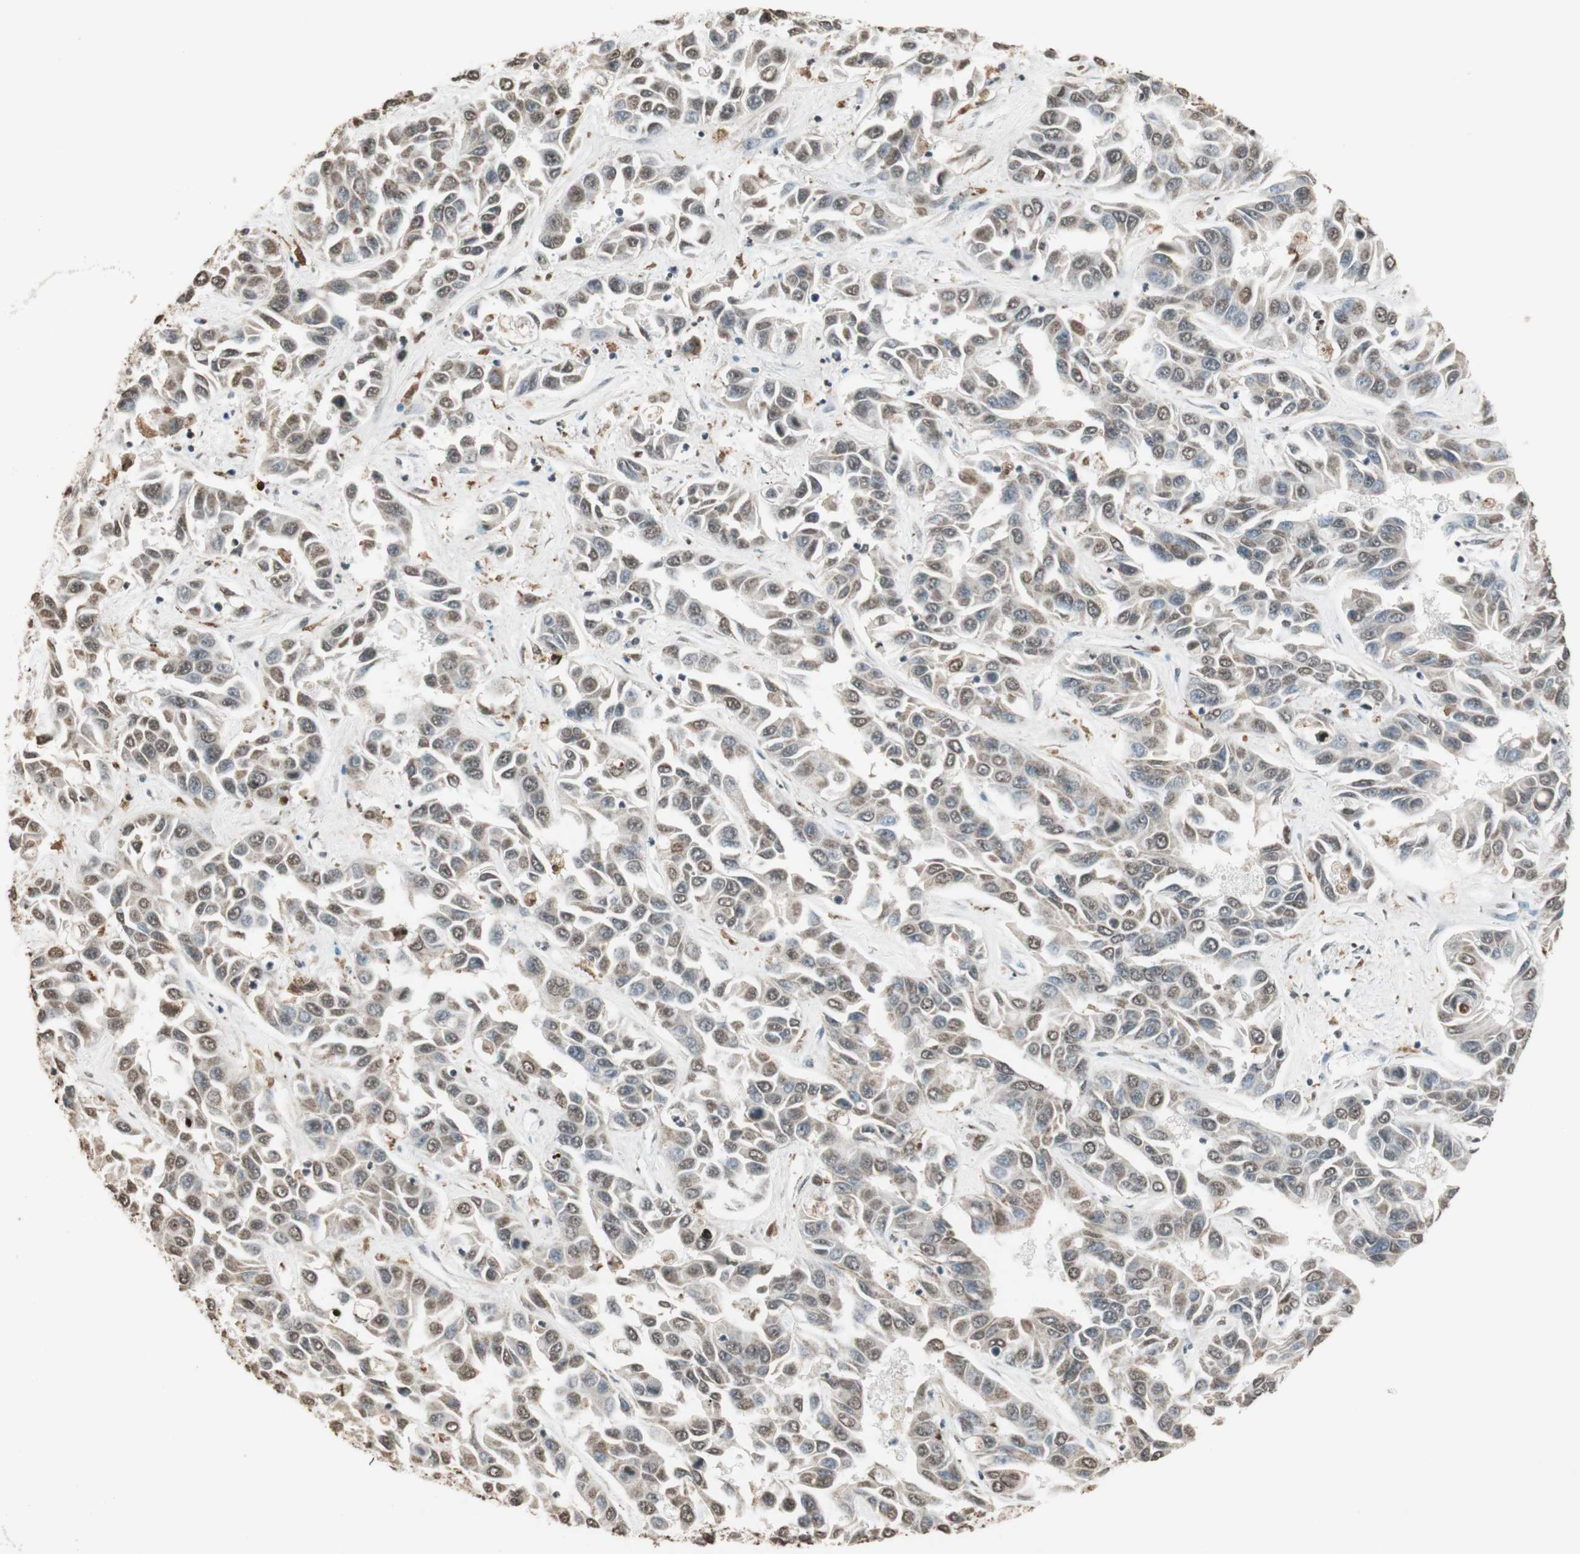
{"staining": {"intensity": "moderate", "quantity": "<25%", "location": "cytoplasmic/membranous,nuclear"}, "tissue": "liver cancer", "cell_type": "Tumor cells", "image_type": "cancer", "snomed": [{"axis": "morphology", "description": "Cholangiocarcinoma"}, {"axis": "topography", "description": "Liver"}], "caption": "Liver cancer tissue shows moderate cytoplasmic/membranous and nuclear expression in approximately <25% of tumor cells, visualized by immunohistochemistry.", "gene": "PRELID1", "patient": {"sex": "female", "age": 52}}